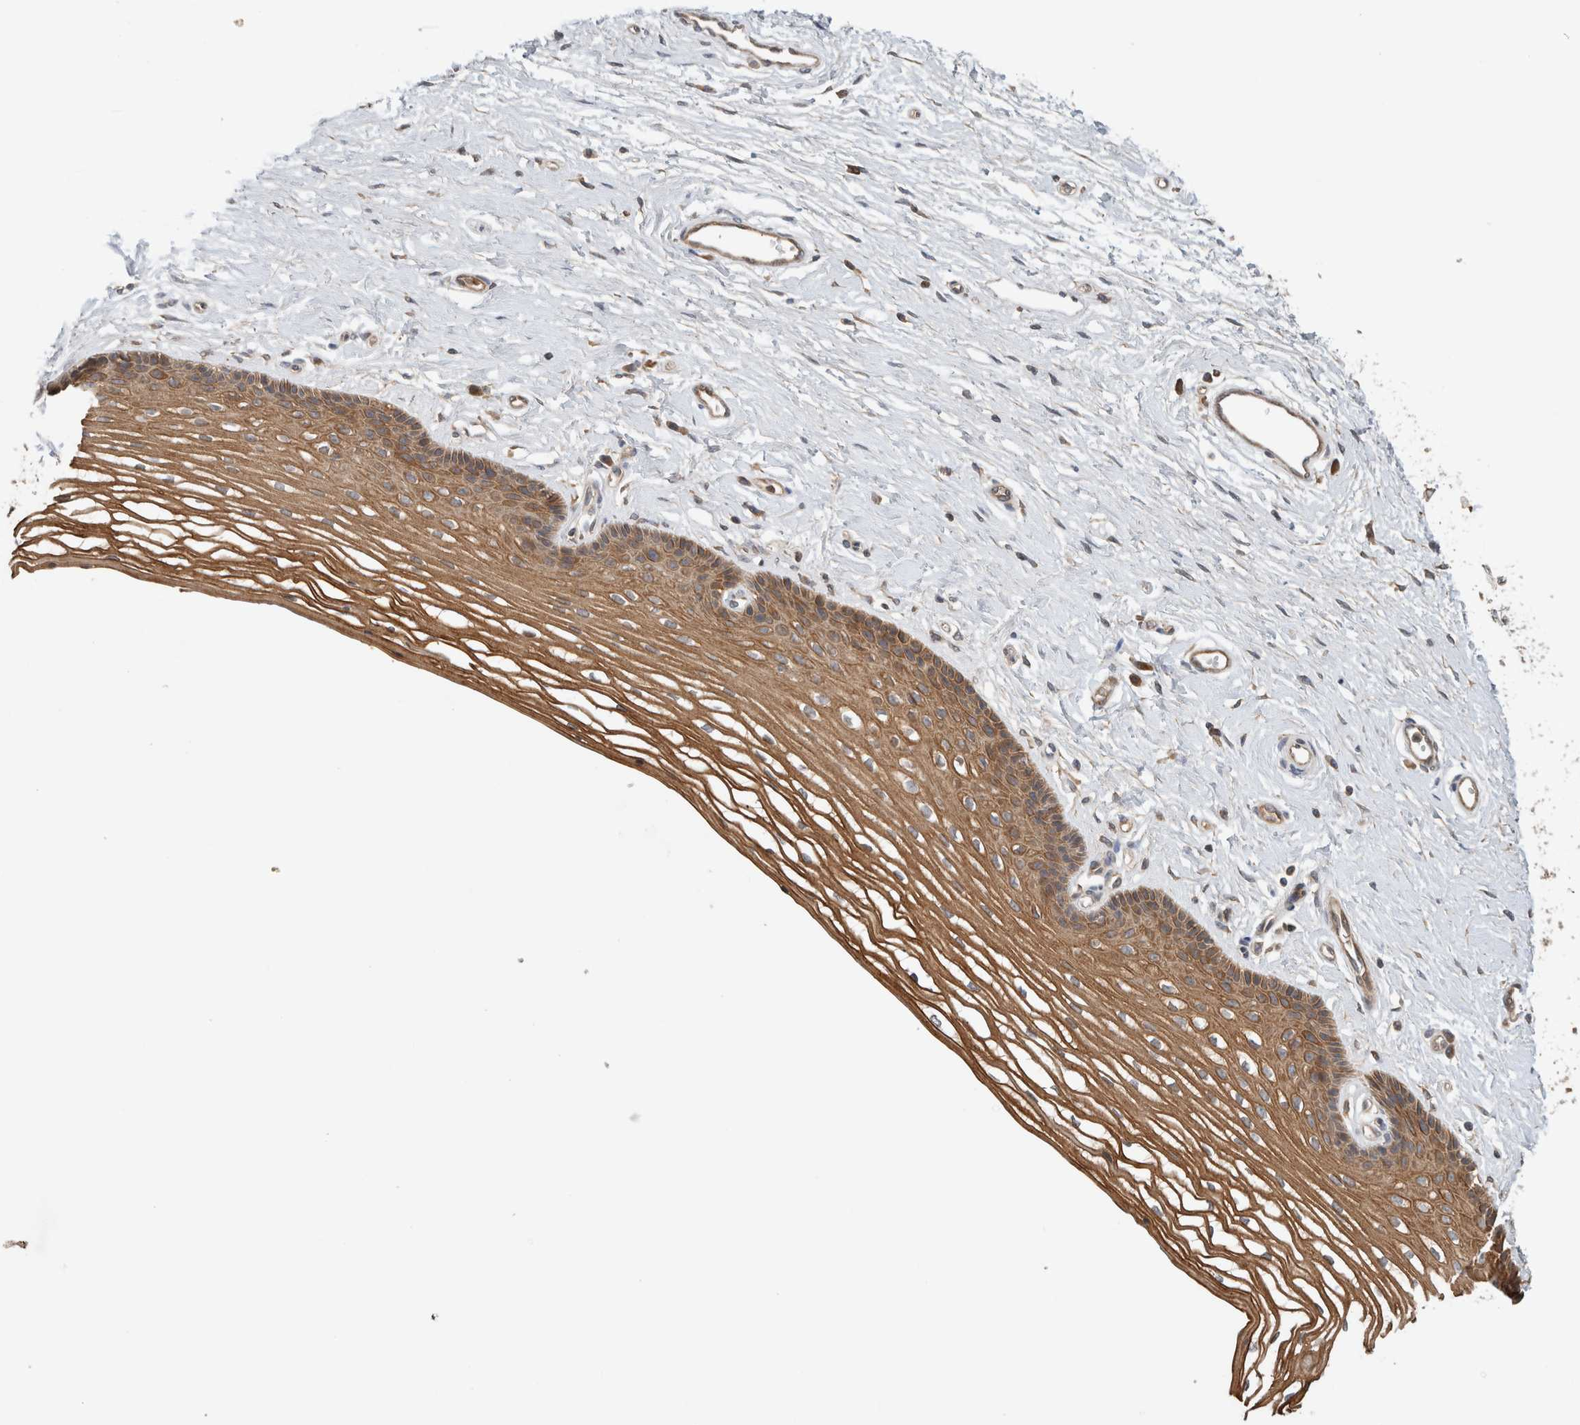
{"staining": {"intensity": "strong", "quantity": ">75%", "location": "cytoplasmic/membranous"}, "tissue": "vagina", "cell_type": "Squamous epithelial cells", "image_type": "normal", "snomed": [{"axis": "morphology", "description": "Normal tissue, NOS"}, {"axis": "topography", "description": "Vagina"}], "caption": "A high amount of strong cytoplasmic/membranous staining is seen in approximately >75% of squamous epithelial cells in unremarkable vagina.", "gene": "ARMC9", "patient": {"sex": "female", "age": 46}}